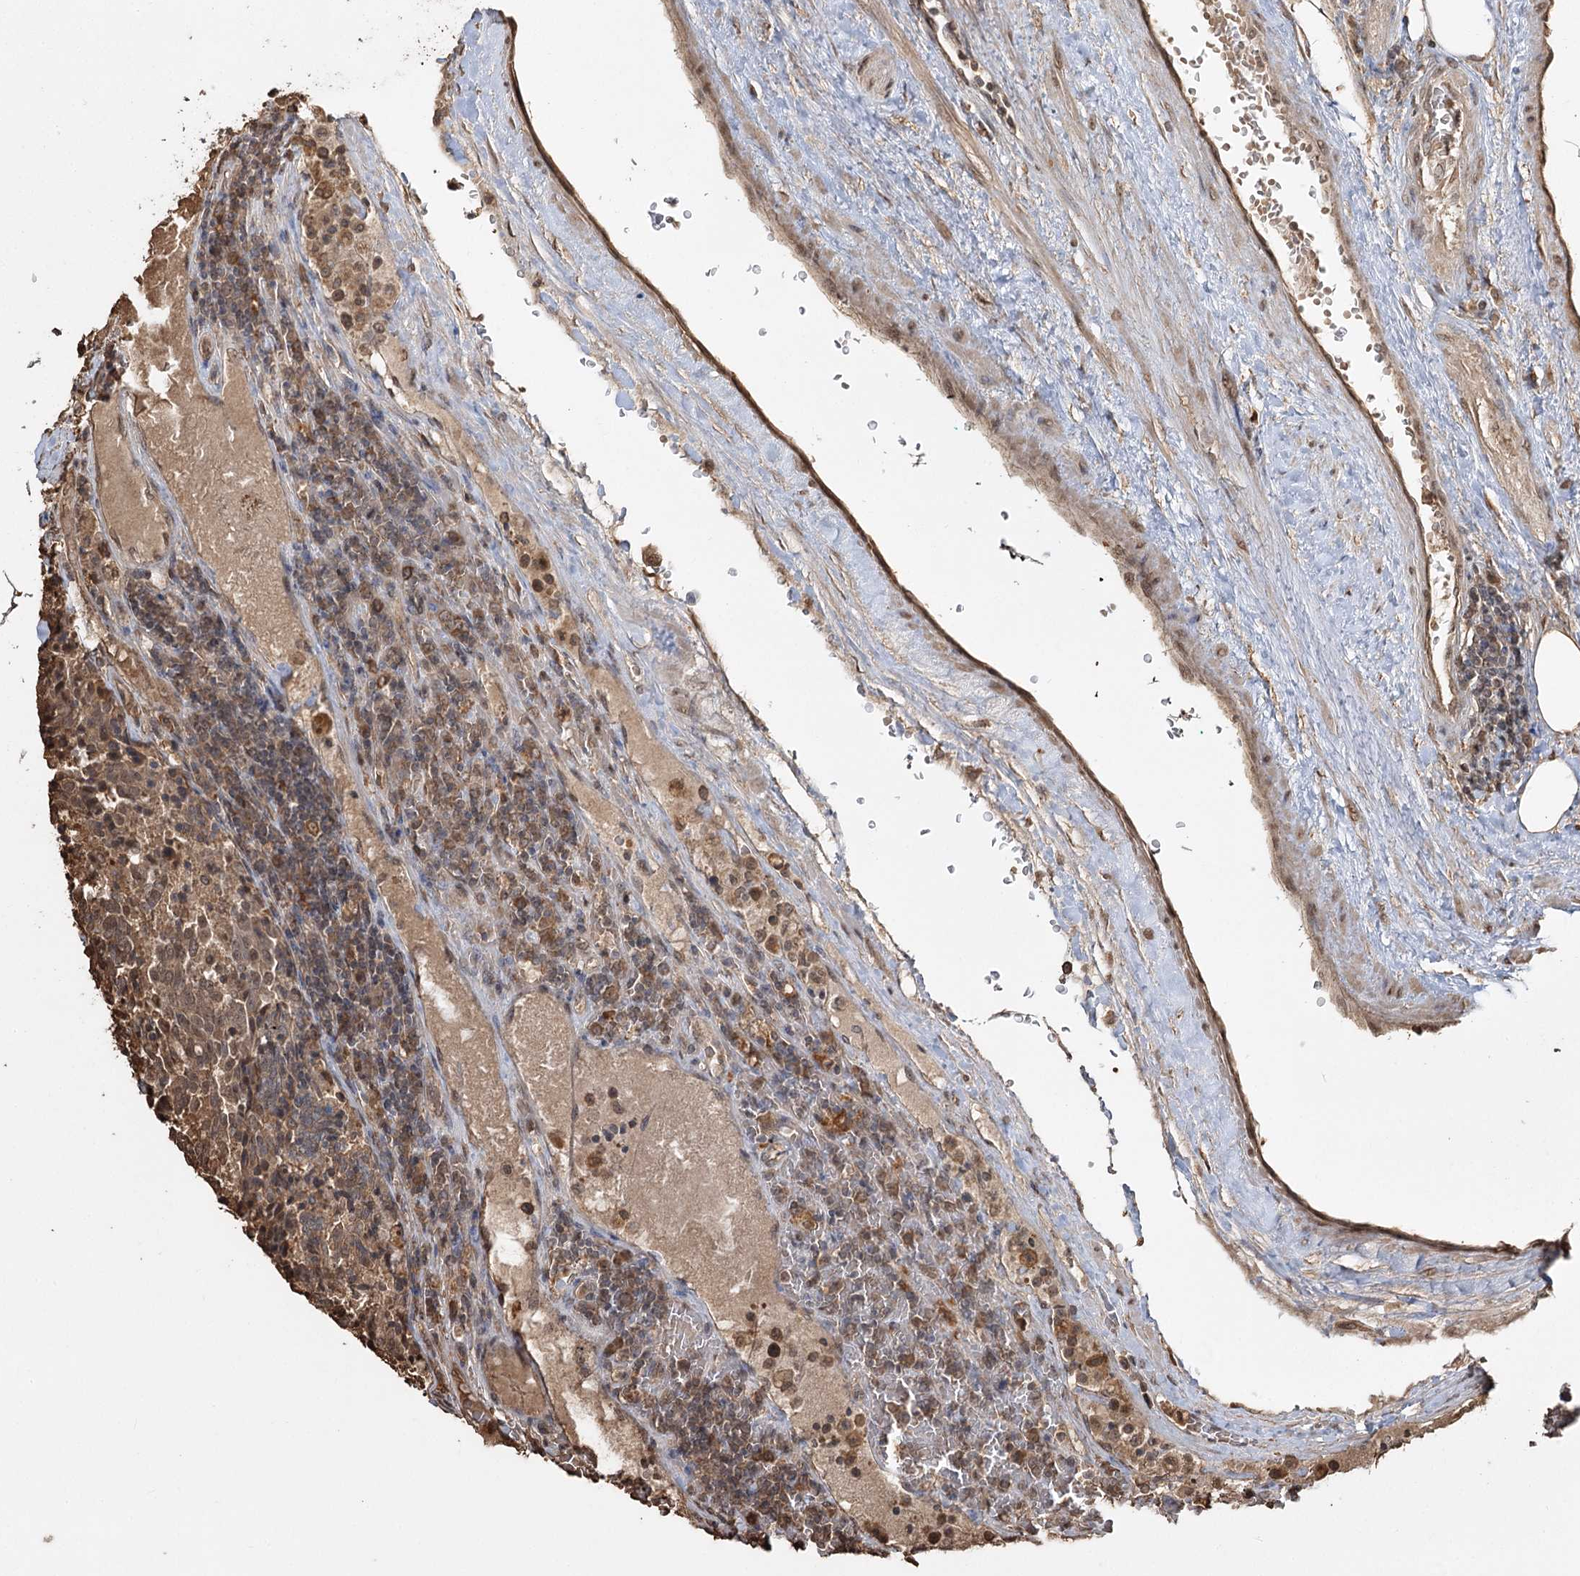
{"staining": {"intensity": "moderate", "quantity": "25%-75%", "location": "cytoplasmic/membranous,nuclear"}, "tissue": "carcinoid", "cell_type": "Tumor cells", "image_type": "cancer", "snomed": [{"axis": "morphology", "description": "Carcinoid, malignant, NOS"}, {"axis": "topography", "description": "Pancreas"}], "caption": "Carcinoid was stained to show a protein in brown. There is medium levels of moderate cytoplasmic/membranous and nuclear staining in about 25%-75% of tumor cells.", "gene": "PLCH1", "patient": {"sex": "female", "age": 54}}